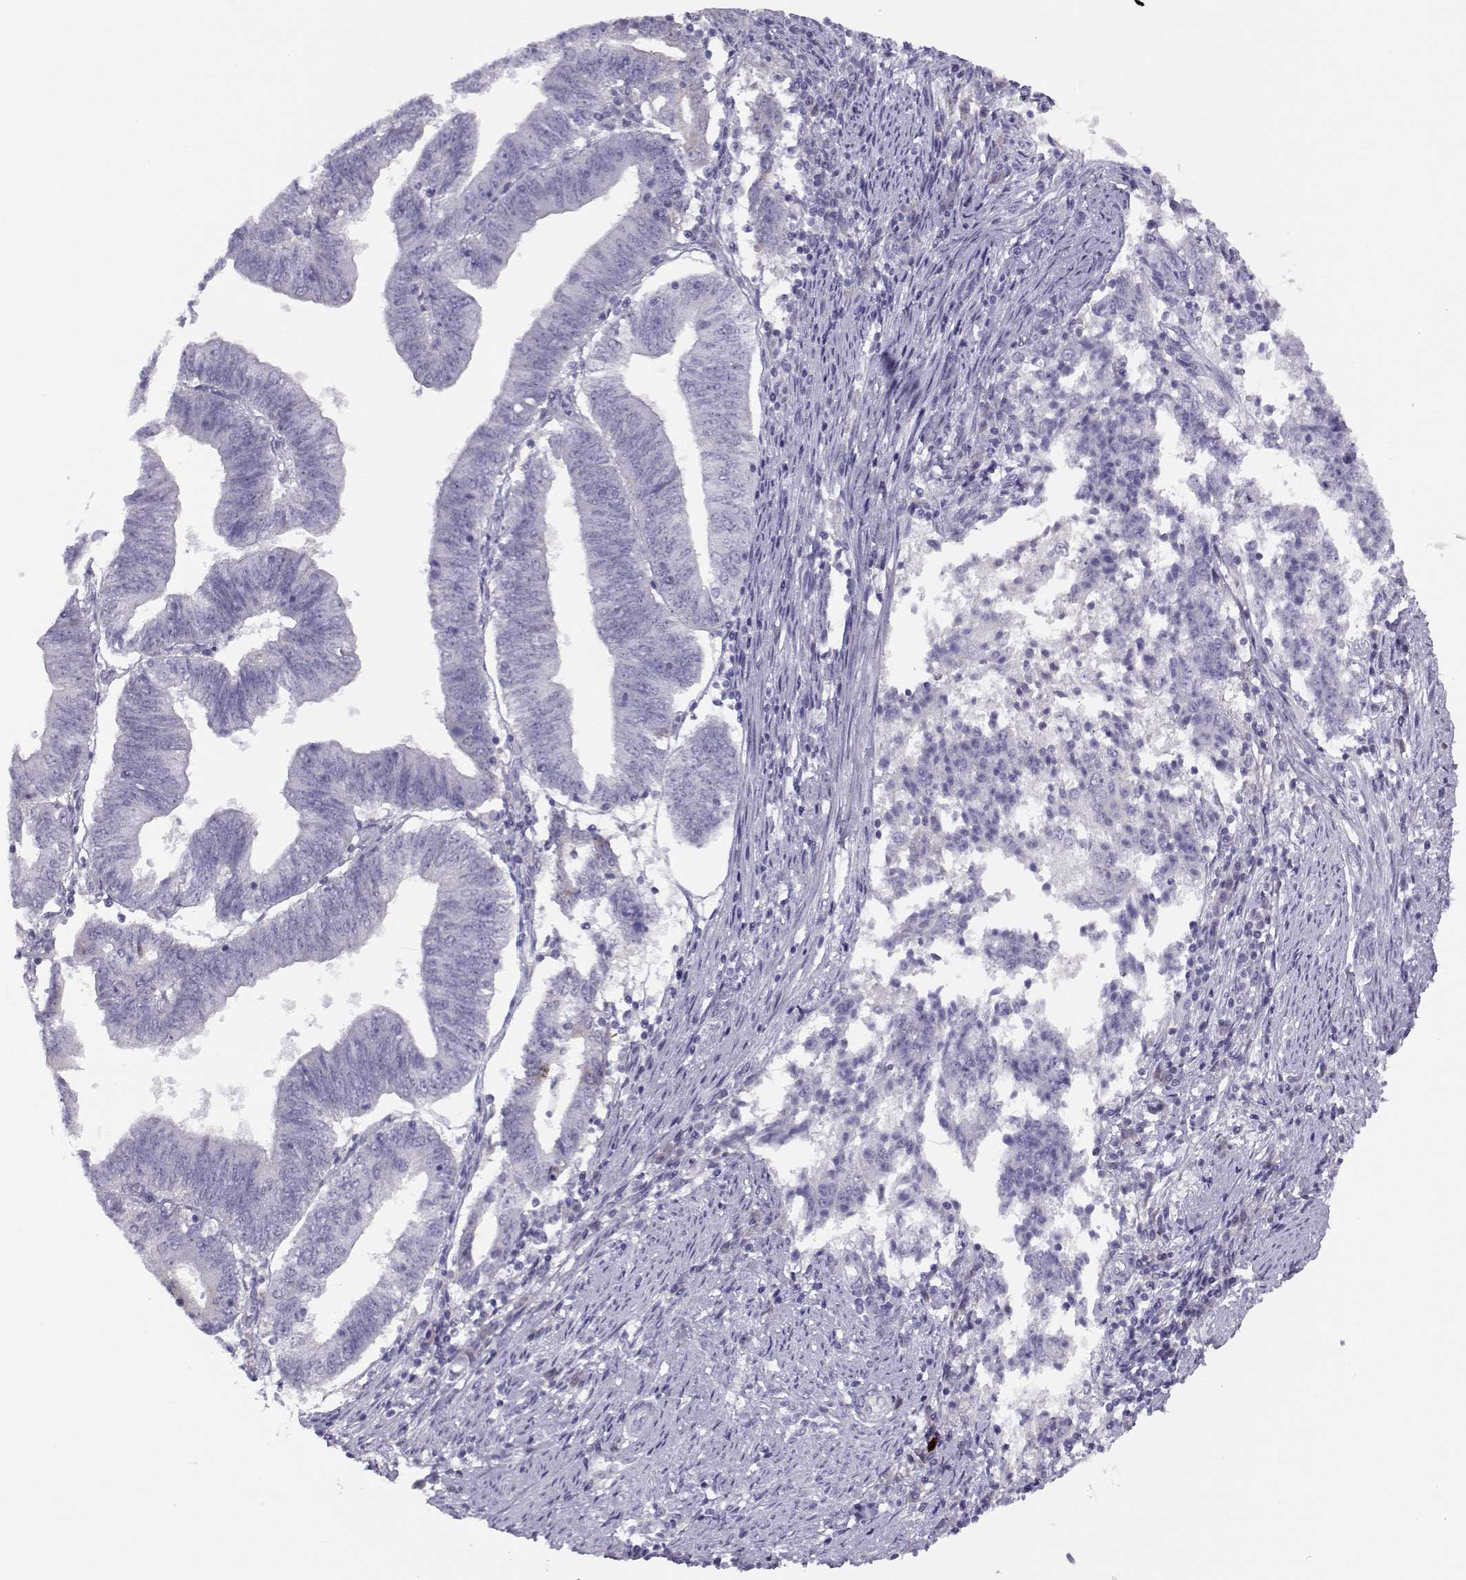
{"staining": {"intensity": "negative", "quantity": "none", "location": "none"}, "tissue": "endometrial cancer", "cell_type": "Tumor cells", "image_type": "cancer", "snomed": [{"axis": "morphology", "description": "Adenocarcinoma, NOS"}, {"axis": "topography", "description": "Endometrium"}], "caption": "Micrograph shows no protein expression in tumor cells of endometrial cancer (adenocarcinoma) tissue. (Immunohistochemistry, brightfield microscopy, high magnification).", "gene": "CFAP77", "patient": {"sex": "female", "age": 82}}